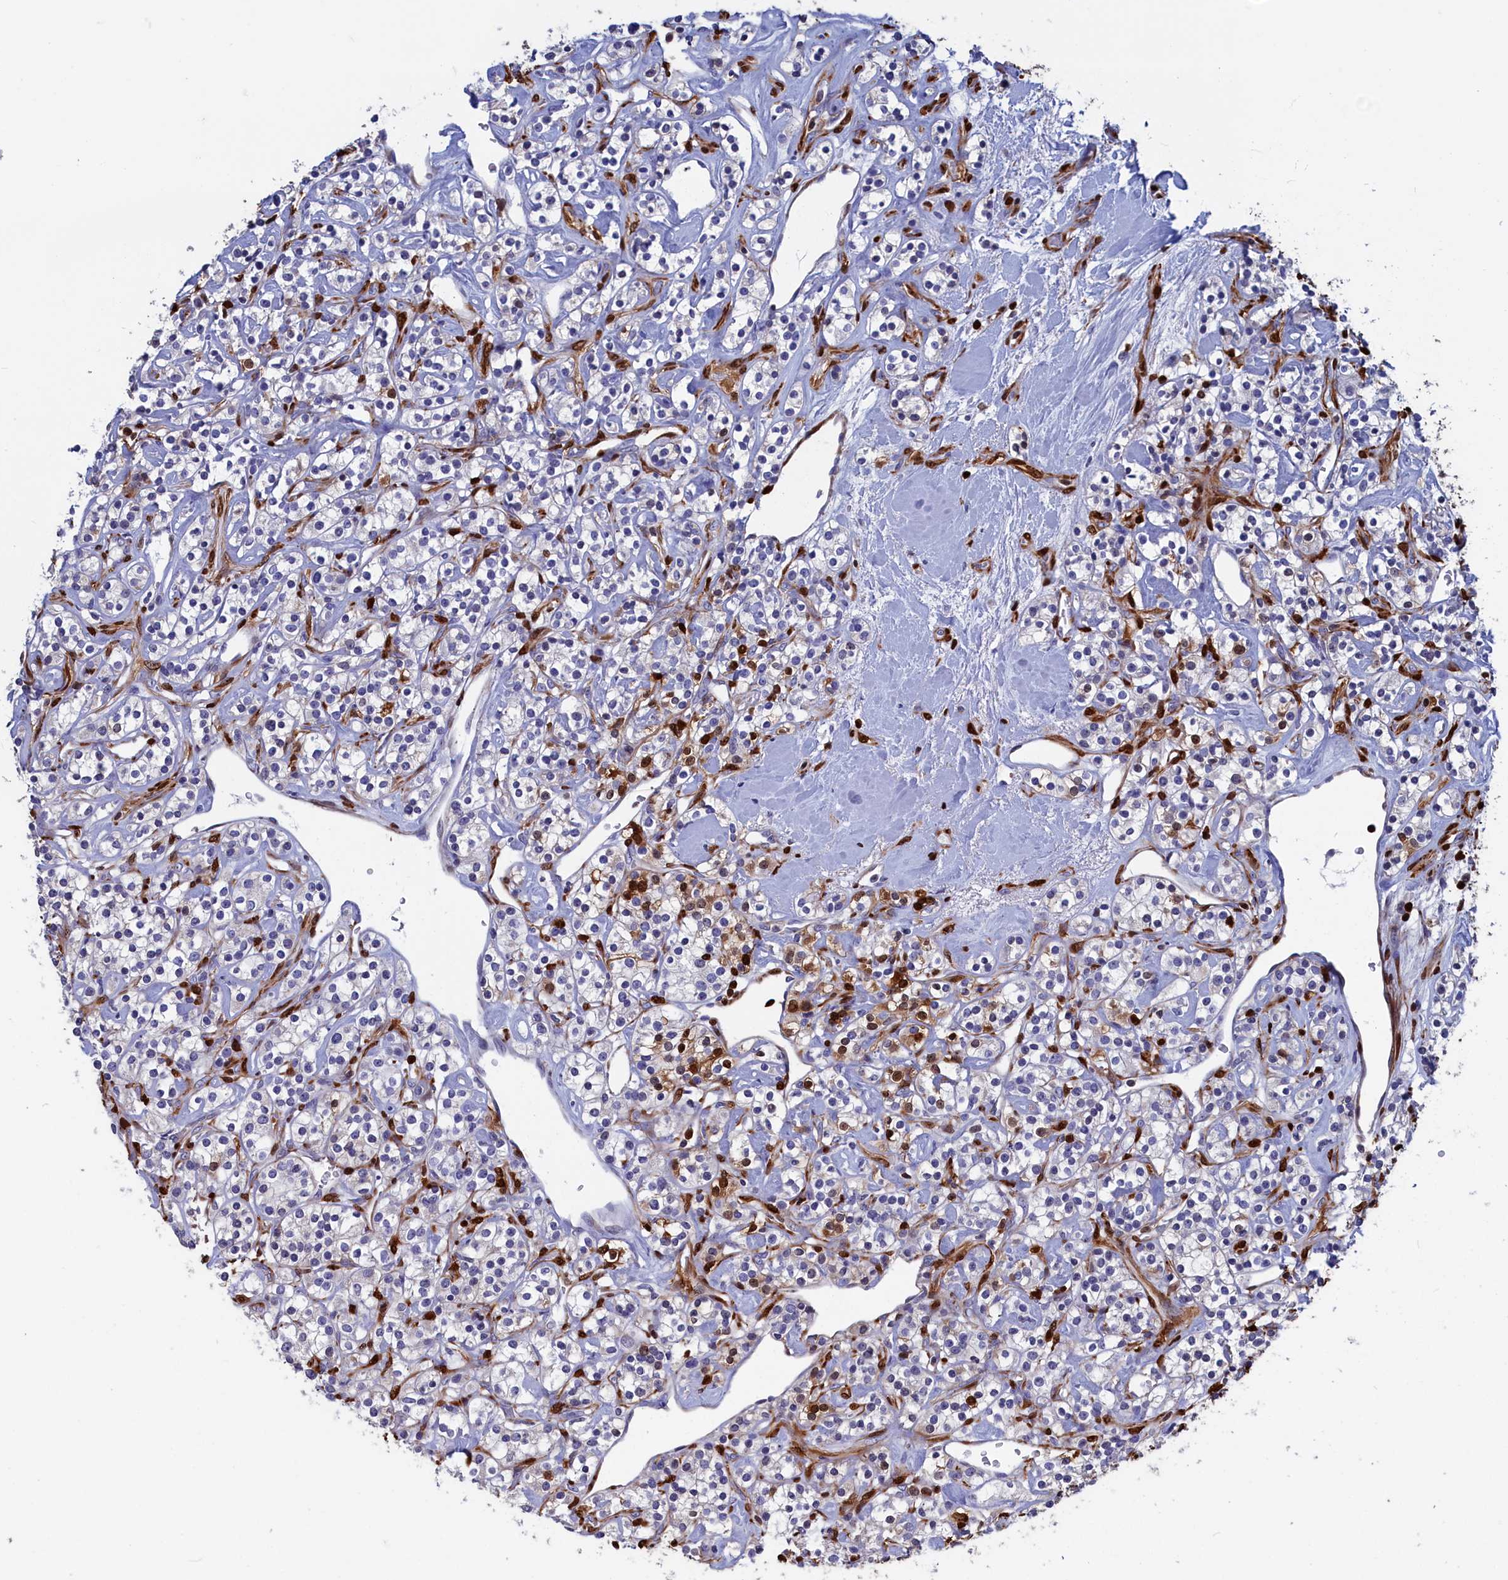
{"staining": {"intensity": "moderate", "quantity": "<25%", "location": "nuclear"}, "tissue": "renal cancer", "cell_type": "Tumor cells", "image_type": "cancer", "snomed": [{"axis": "morphology", "description": "Adenocarcinoma, NOS"}, {"axis": "topography", "description": "Kidney"}], "caption": "A micrograph of human renal cancer (adenocarcinoma) stained for a protein exhibits moderate nuclear brown staining in tumor cells.", "gene": "CRIP1", "patient": {"sex": "male", "age": 77}}